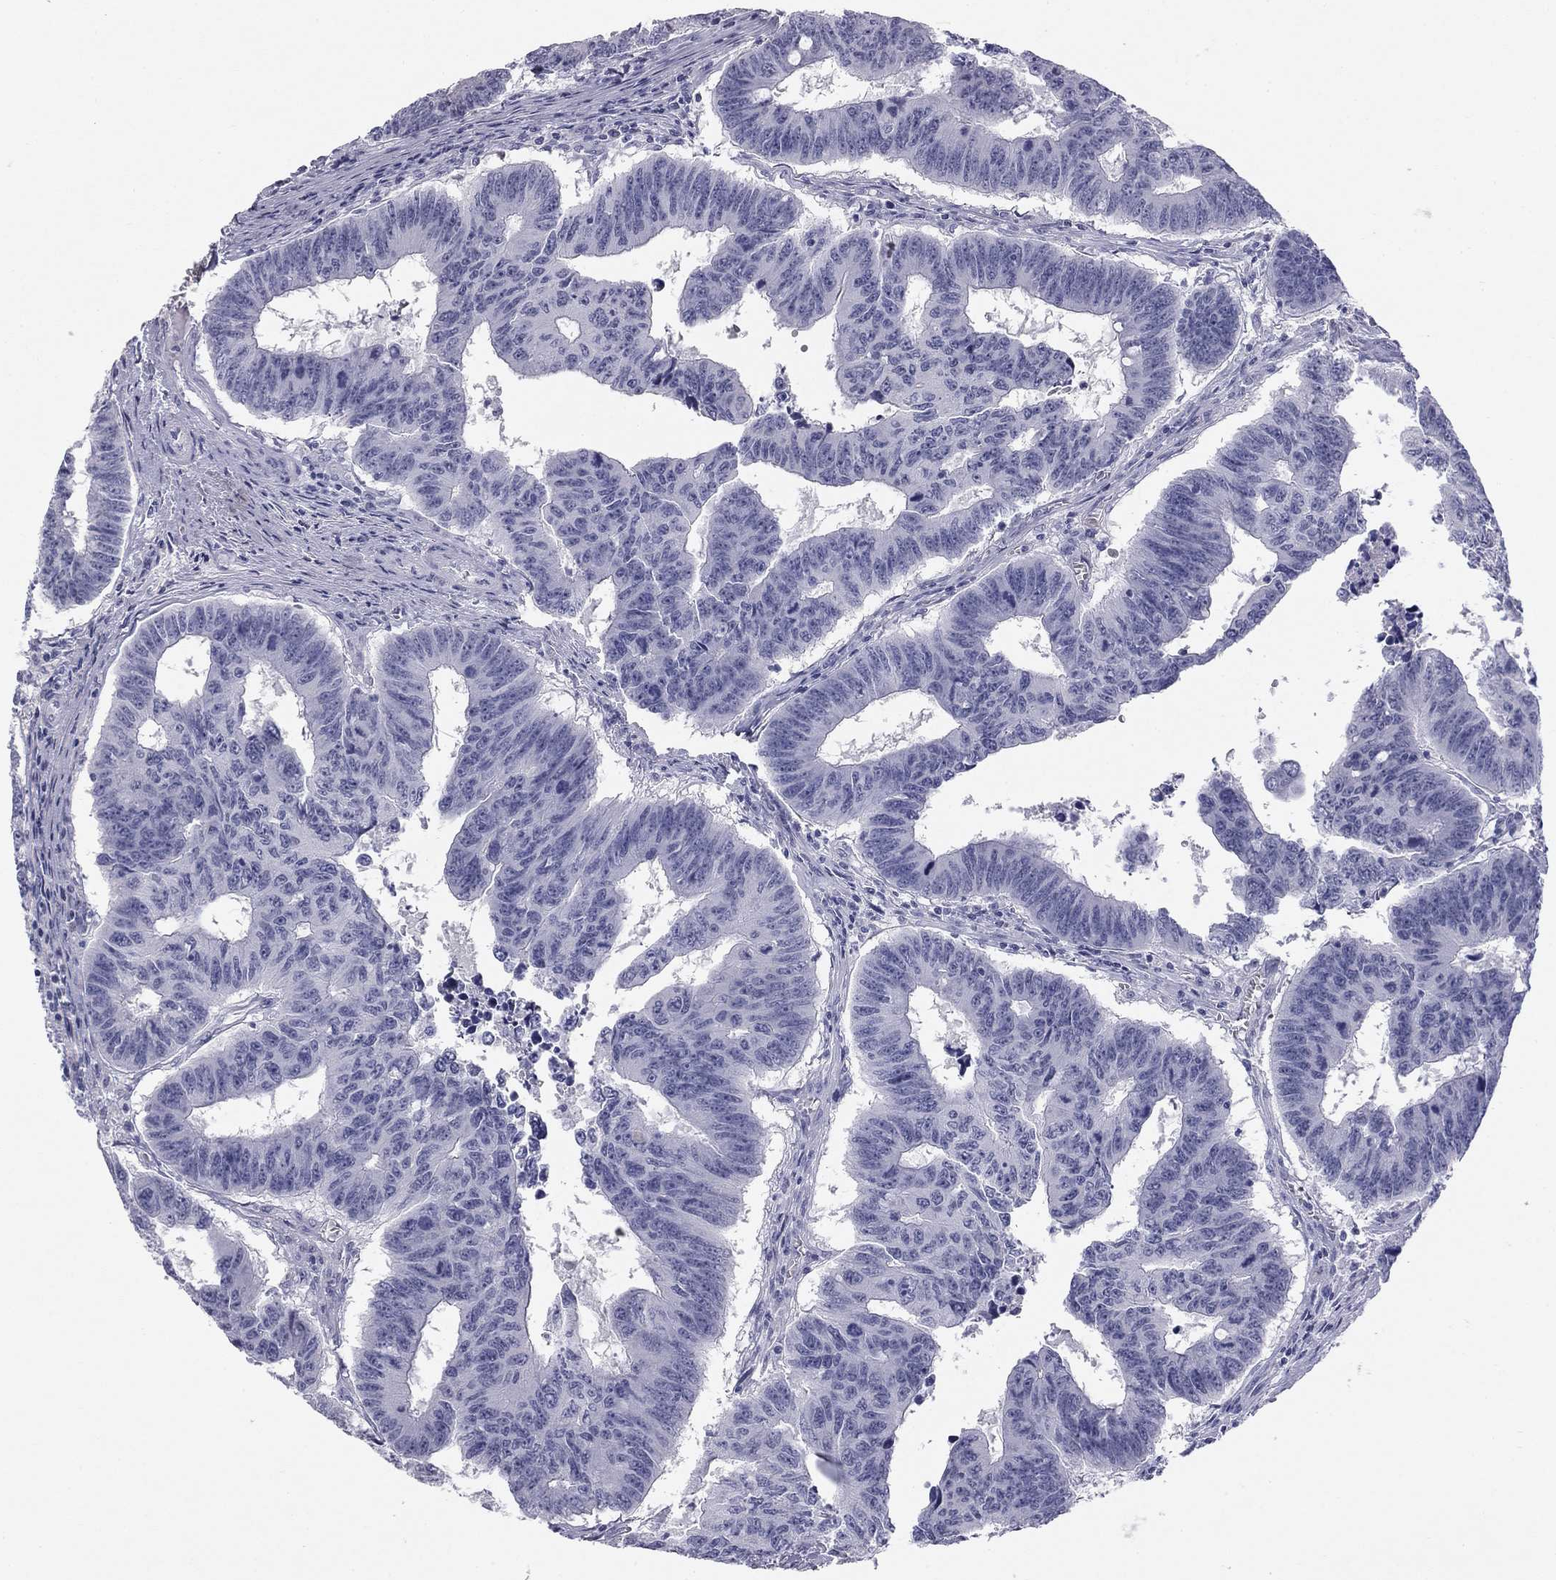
{"staining": {"intensity": "negative", "quantity": "none", "location": "none"}, "tissue": "colorectal cancer", "cell_type": "Tumor cells", "image_type": "cancer", "snomed": [{"axis": "morphology", "description": "Adenocarcinoma, NOS"}, {"axis": "topography", "description": "Appendix"}, {"axis": "topography", "description": "Colon"}, {"axis": "topography", "description": "Cecum"}, {"axis": "topography", "description": "Colon asc"}], "caption": "Tumor cells show no significant expression in adenocarcinoma (colorectal).", "gene": "TFAP2B", "patient": {"sex": "female", "age": 85}}